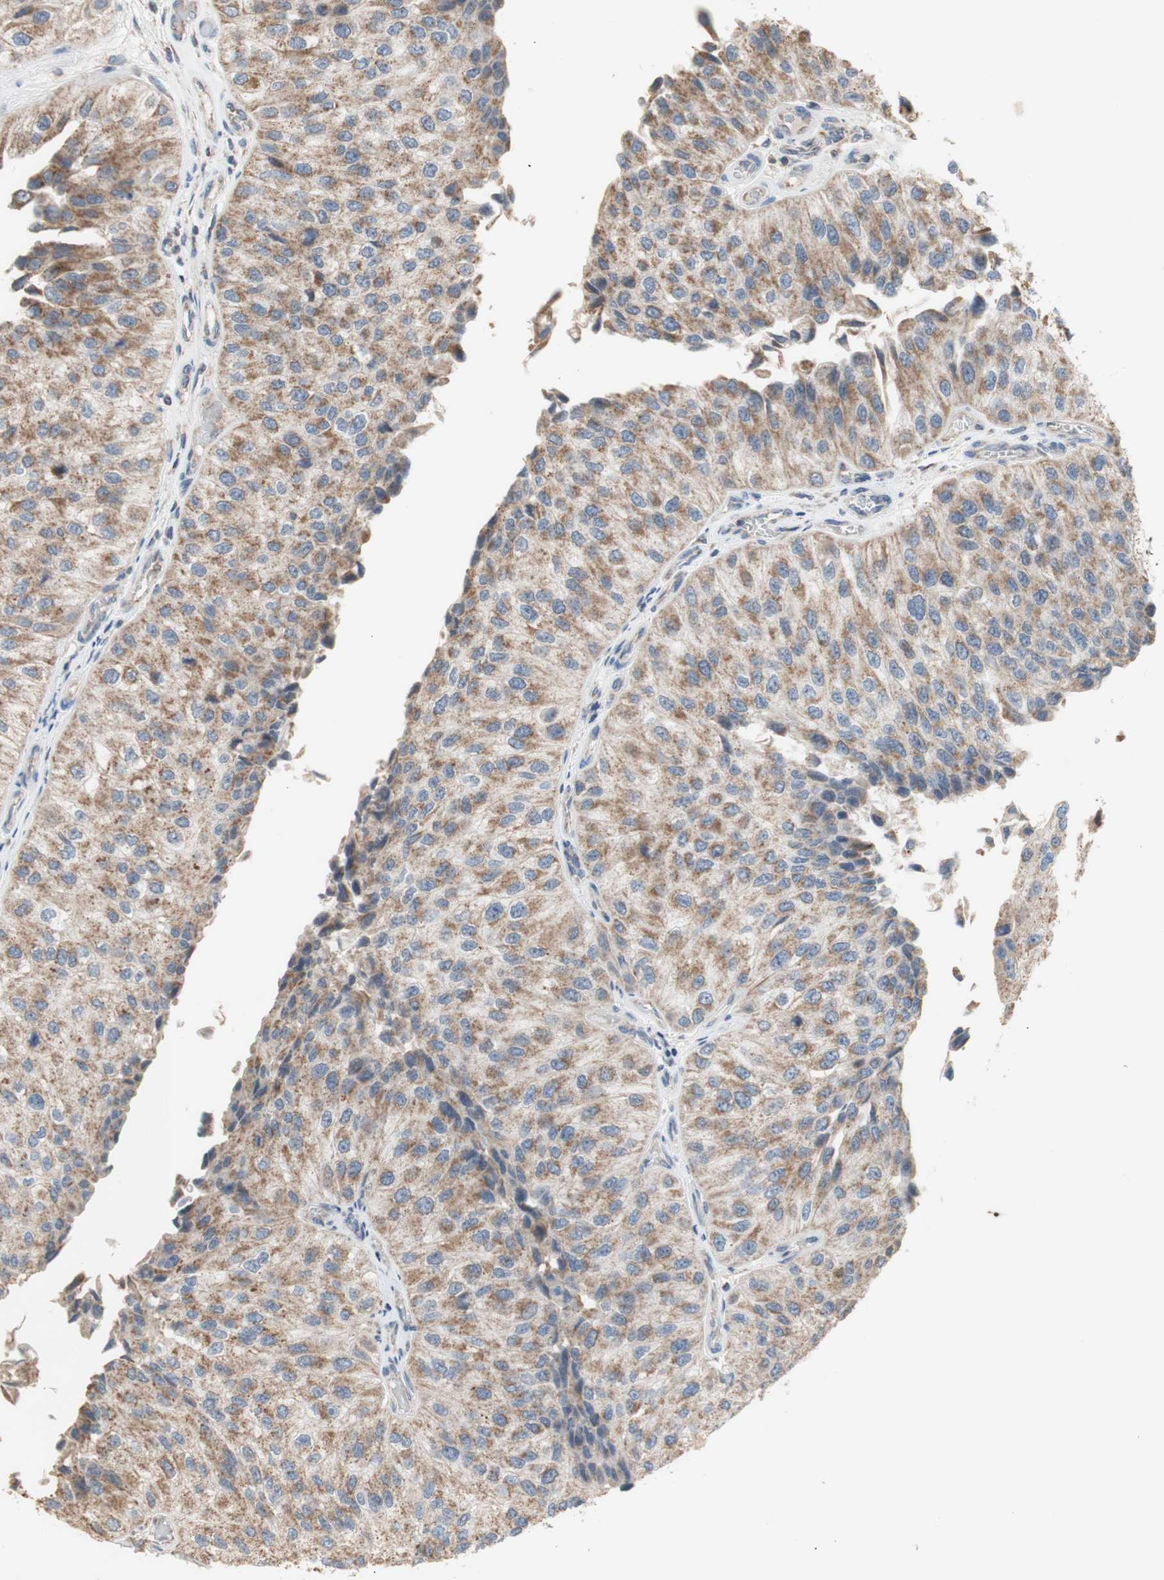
{"staining": {"intensity": "moderate", "quantity": ">75%", "location": "cytoplasmic/membranous"}, "tissue": "urothelial cancer", "cell_type": "Tumor cells", "image_type": "cancer", "snomed": [{"axis": "morphology", "description": "Urothelial carcinoma, High grade"}, {"axis": "topography", "description": "Kidney"}, {"axis": "topography", "description": "Urinary bladder"}], "caption": "This photomicrograph shows urothelial cancer stained with IHC to label a protein in brown. The cytoplasmic/membranous of tumor cells show moderate positivity for the protein. Nuclei are counter-stained blue.", "gene": "PTGIS", "patient": {"sex": "male", "age": 77}}